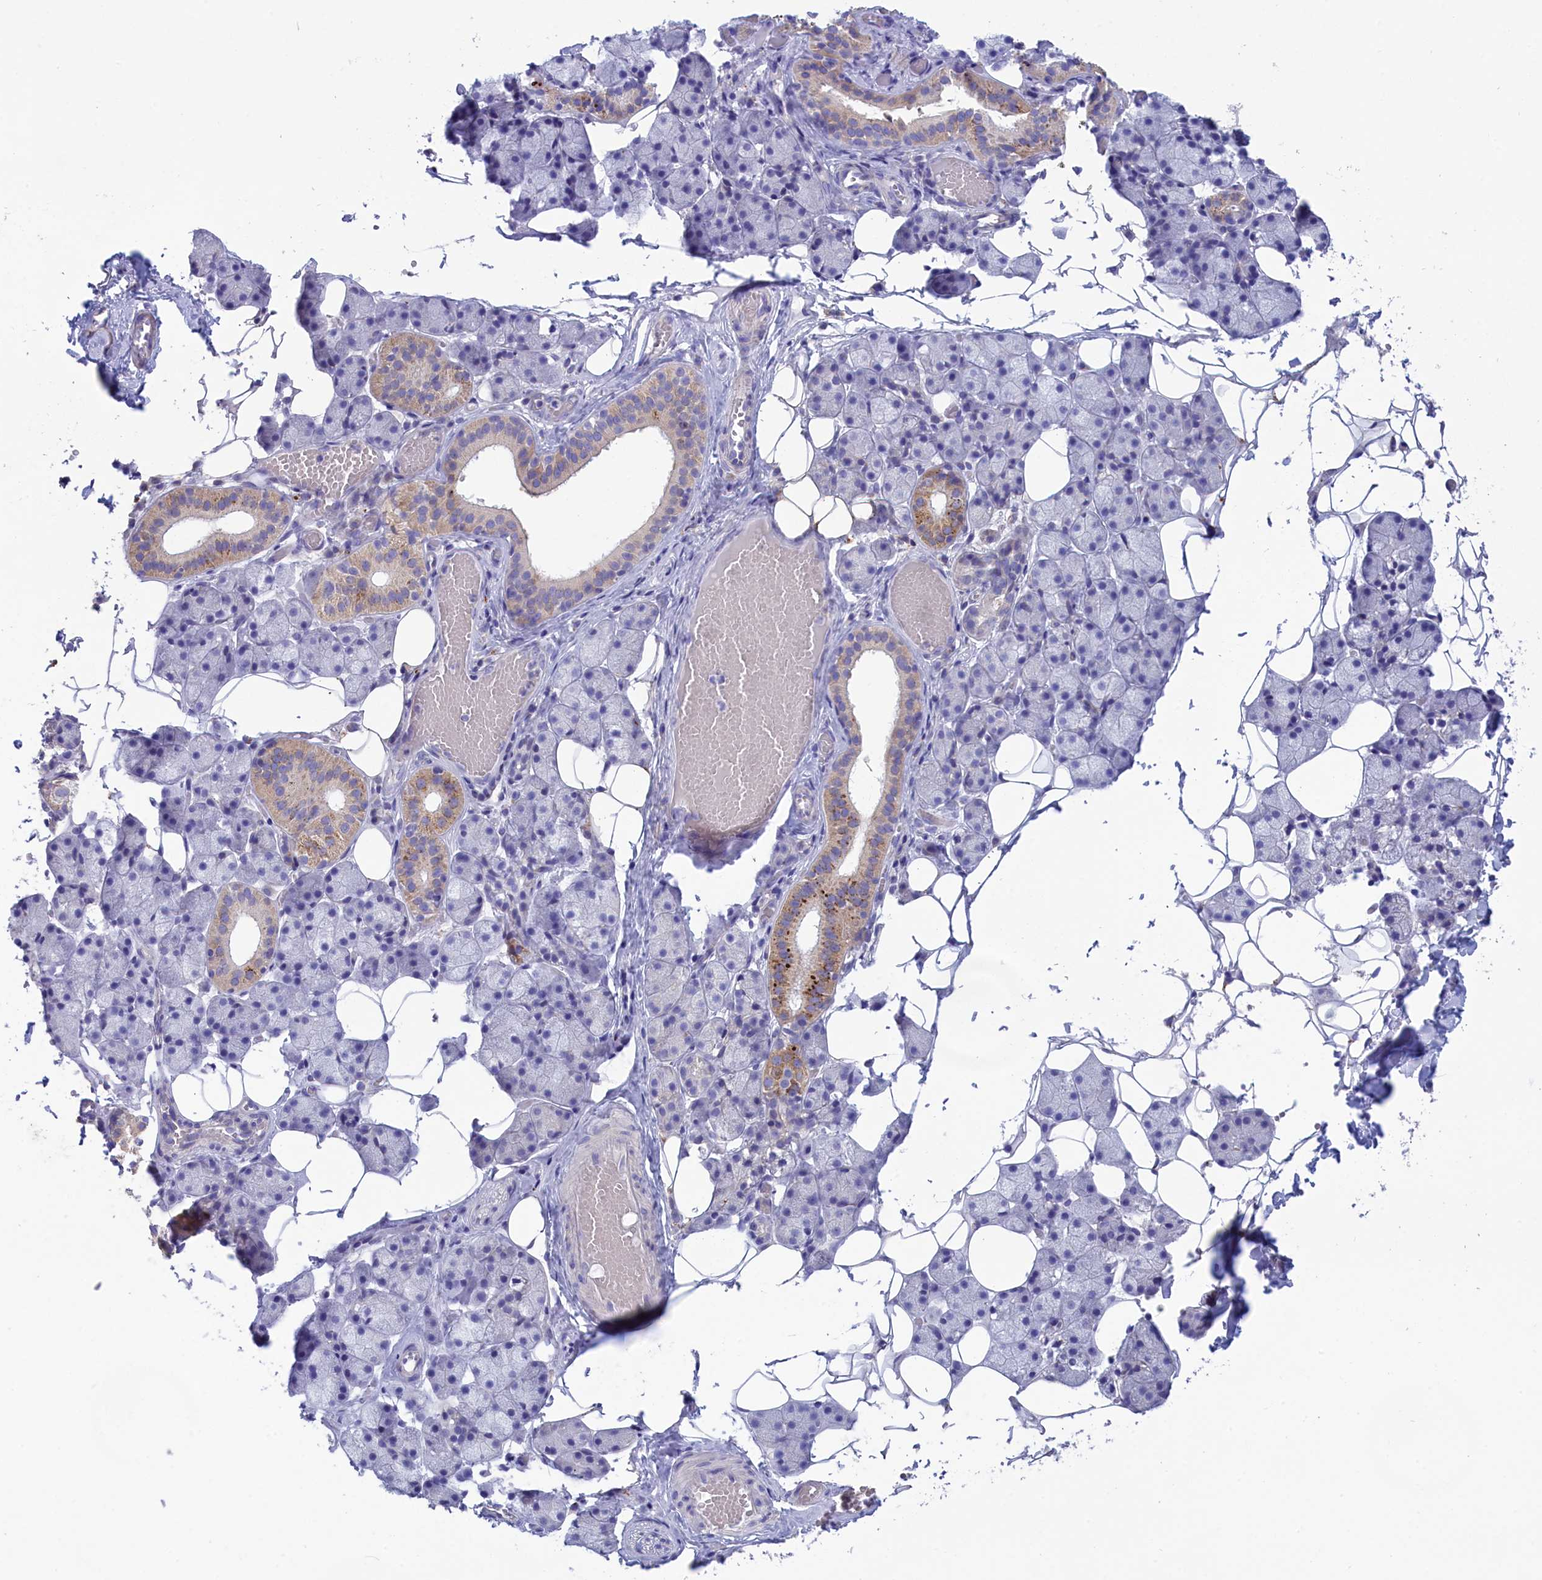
{"staining": {"intensity": "strong", "quantity": "<25%", "location": "cytoplasmic/membranous"}, "tissue": "salivary gland", "cell_type": "Glandular cells", "image_type": "normal", "snomed": [{"axis": "morphology", "description": "Normal tissue, NOS"}, {"axis": "topography", "description": "Salivary gland"}], "caption": "A medium amount of strong cytoplasmic/membranous positivity is present in about <25% of glandular cells in benign salivary gland. (Brightfield microscopy of DAB IHC at high magnification).", "gene": "WDR6", "patient": {"sex": "female", "age": 33}}